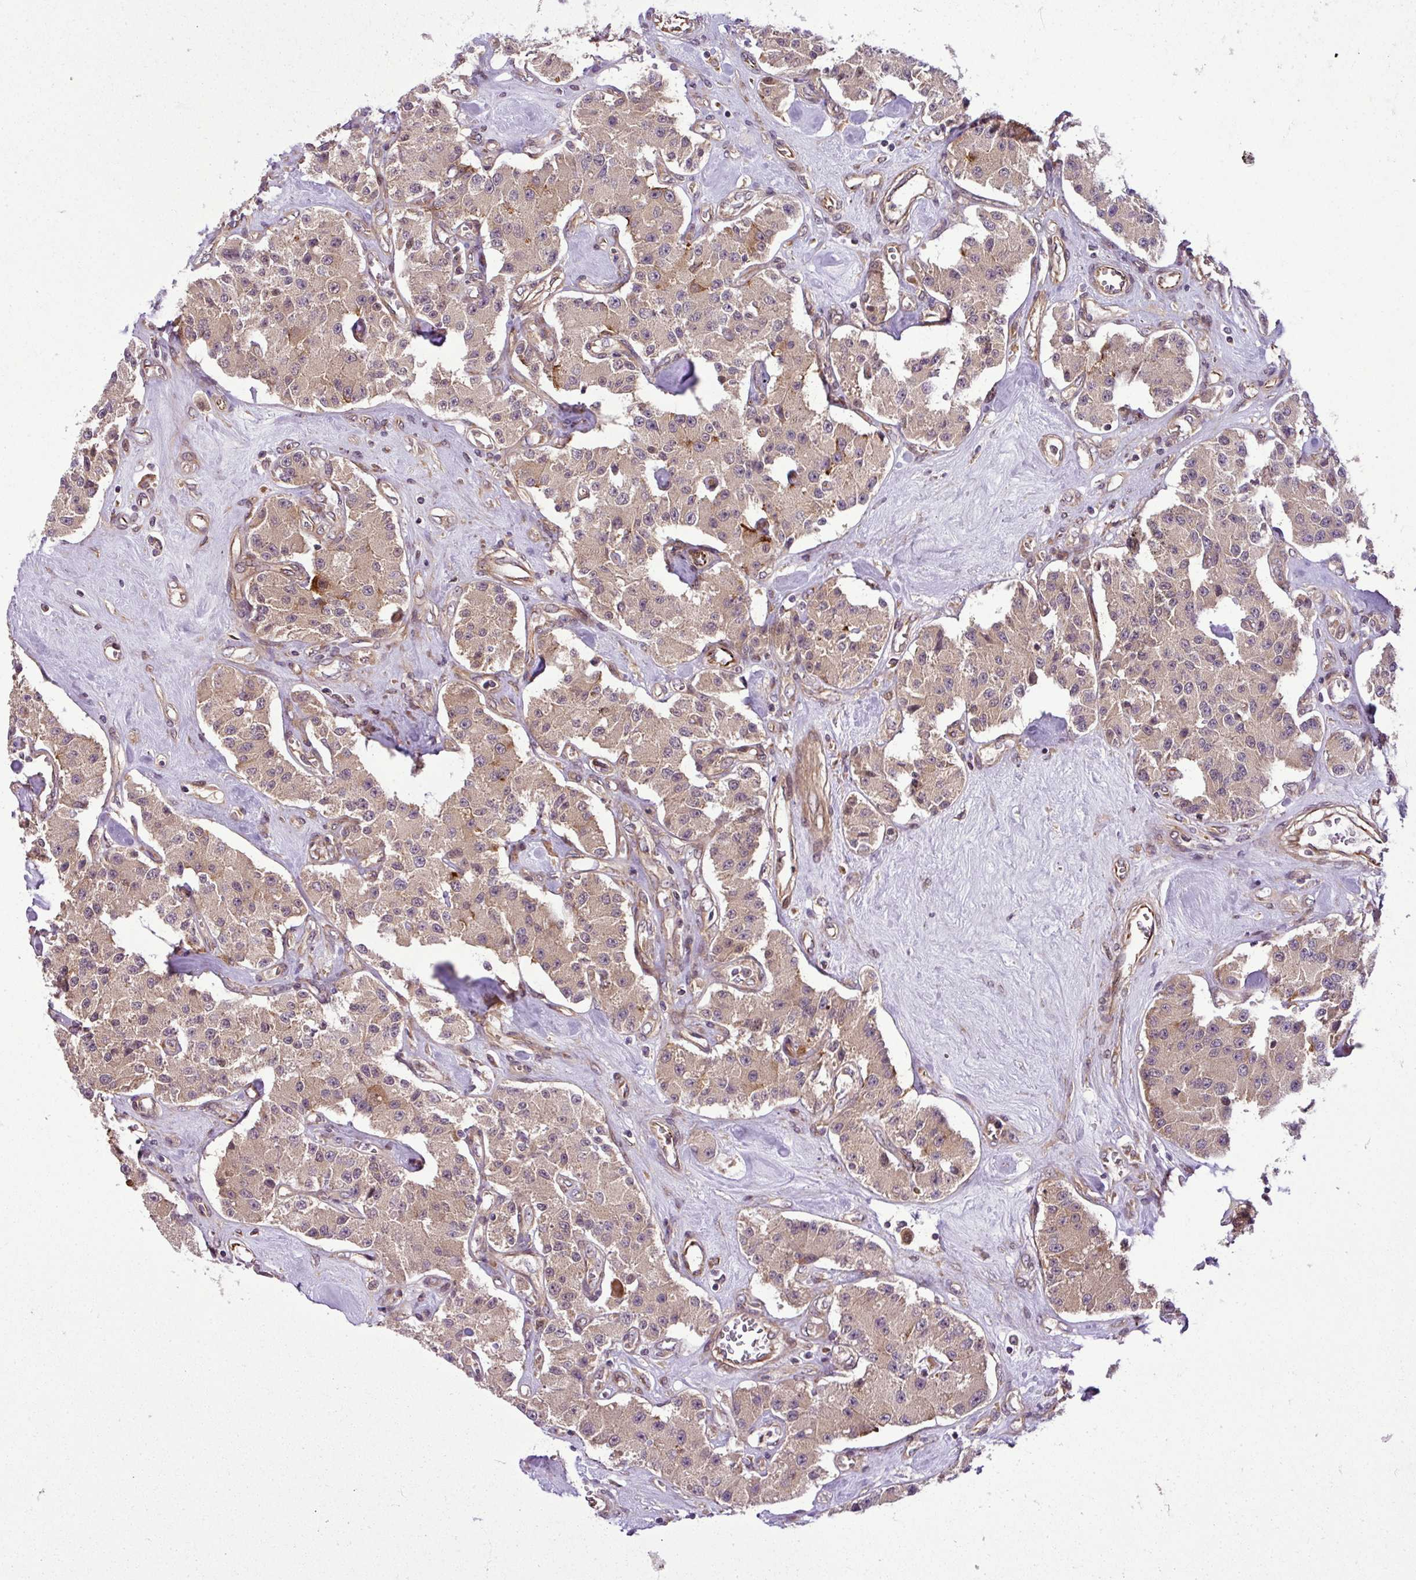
{"staining": {"intensity": "weak", "quantity": ">75%", "location": "cytoplasmic/membranous"}, "tissue": "carcinoid", "cell_type": "Tumor cells", "image_type": "cancer", "snomed": [{"axis": "morphology", "description": "Carcinoid, malignant, NOS"}, {"axis": "topography", "description": "Pancreas"}], "caption": "A brown stain labels weak cytoplasmic/membranous expression of a protein in human malignant carcinoid tumor cells.", "gene": "DLGAP4", "patient": {"sex": "male", "age": 41}}